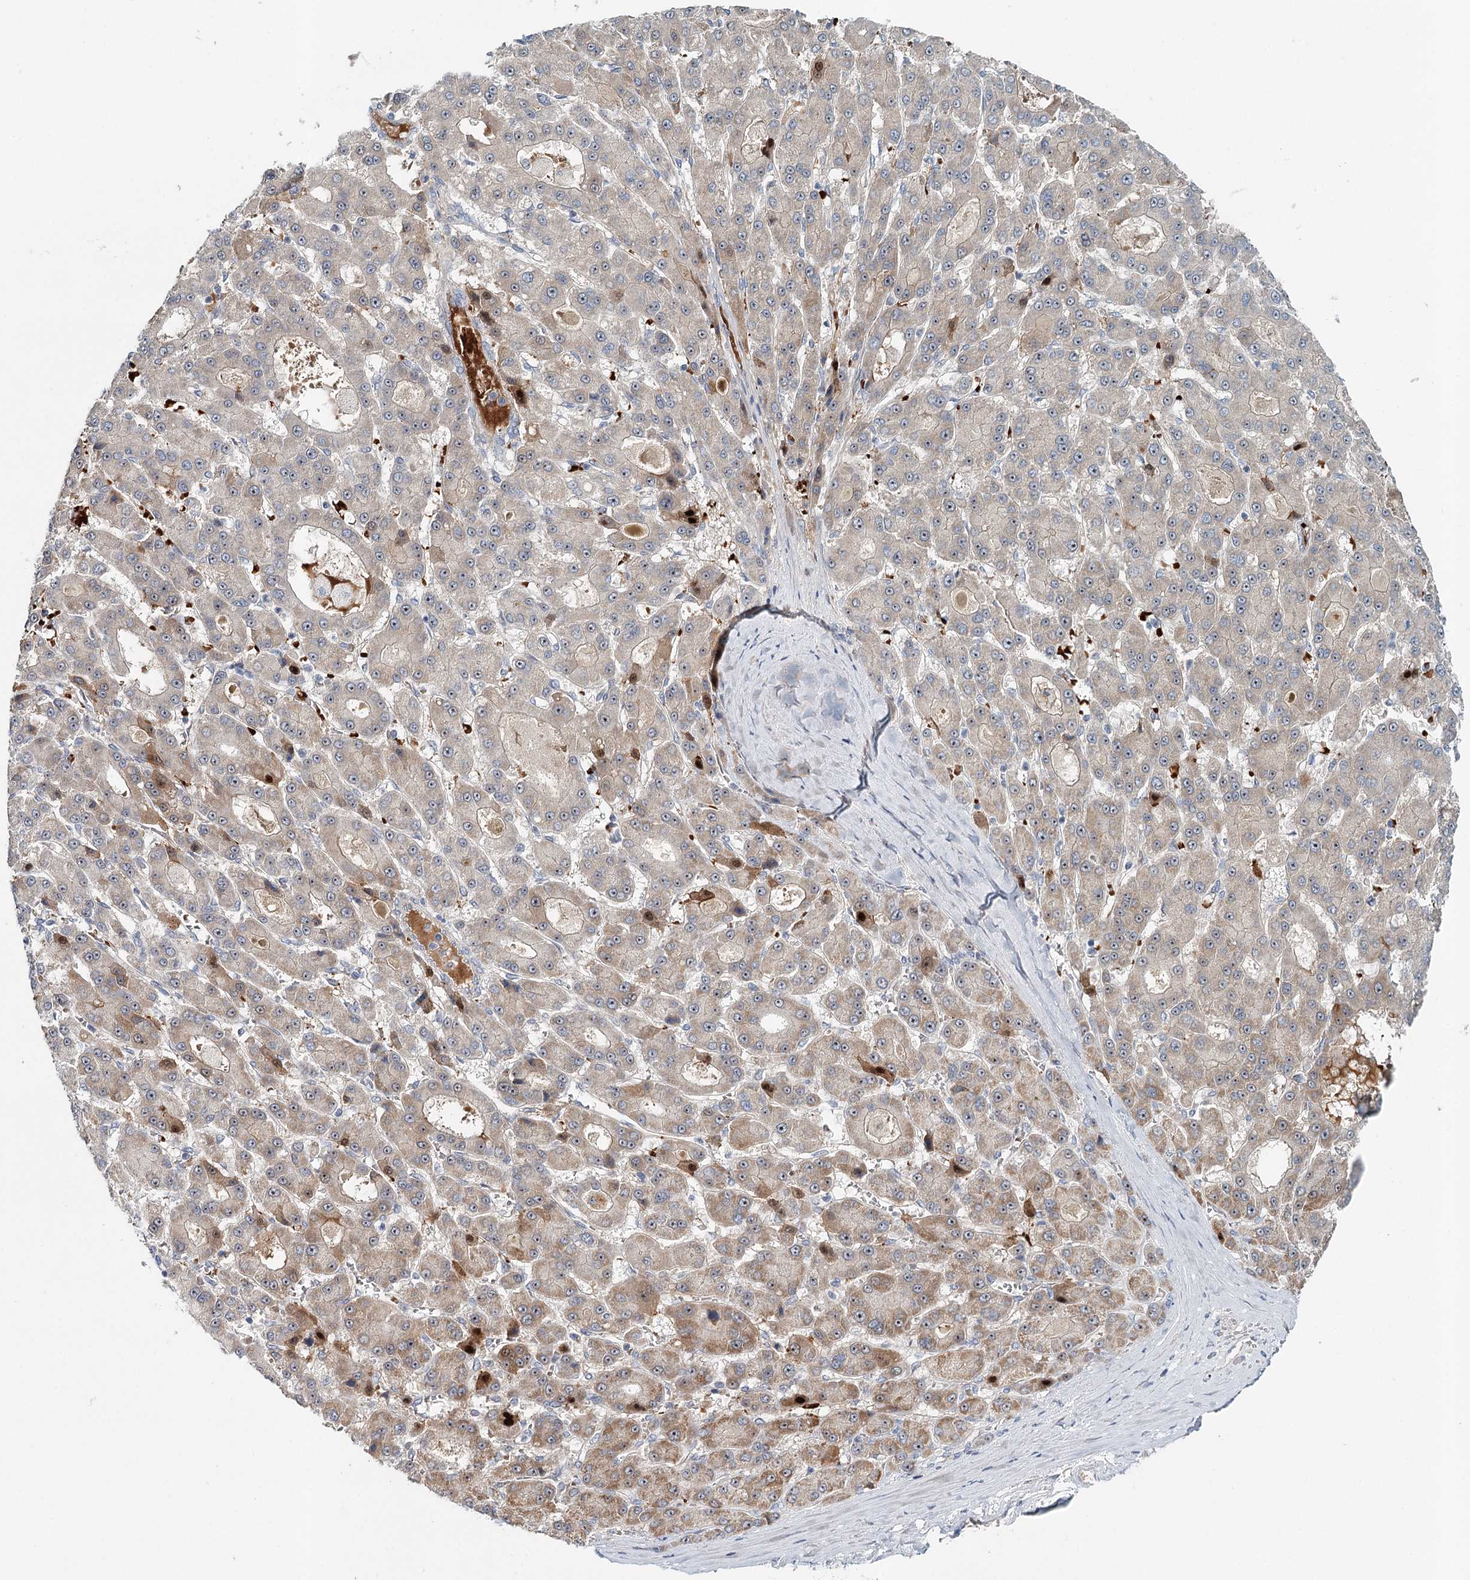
{"staining": {"intensity": "weak", "quantity": "25%-75%", "location": "cytoplasmic/membranous"}, "tissue": "liver cancer", "cell_type": "Tumor cells", "image_type": "cancer", "snomed": [{"axis": "morphology", "description": "Carcinoma, Hepatocellular, NOS"}, {"axis": "topography", "description": "Liver"}], "caption": "This photomicrograph displays liver hepatocellular carcinoma stained with immunohistochemistry to label a protein in brown. The cytoplasmic/membranous of tumor cells show weak positivity for the protein. Nuclei are counter-stained blue.", "gene": "RBM43", "patient": {"sex": "male", "age": 70}}